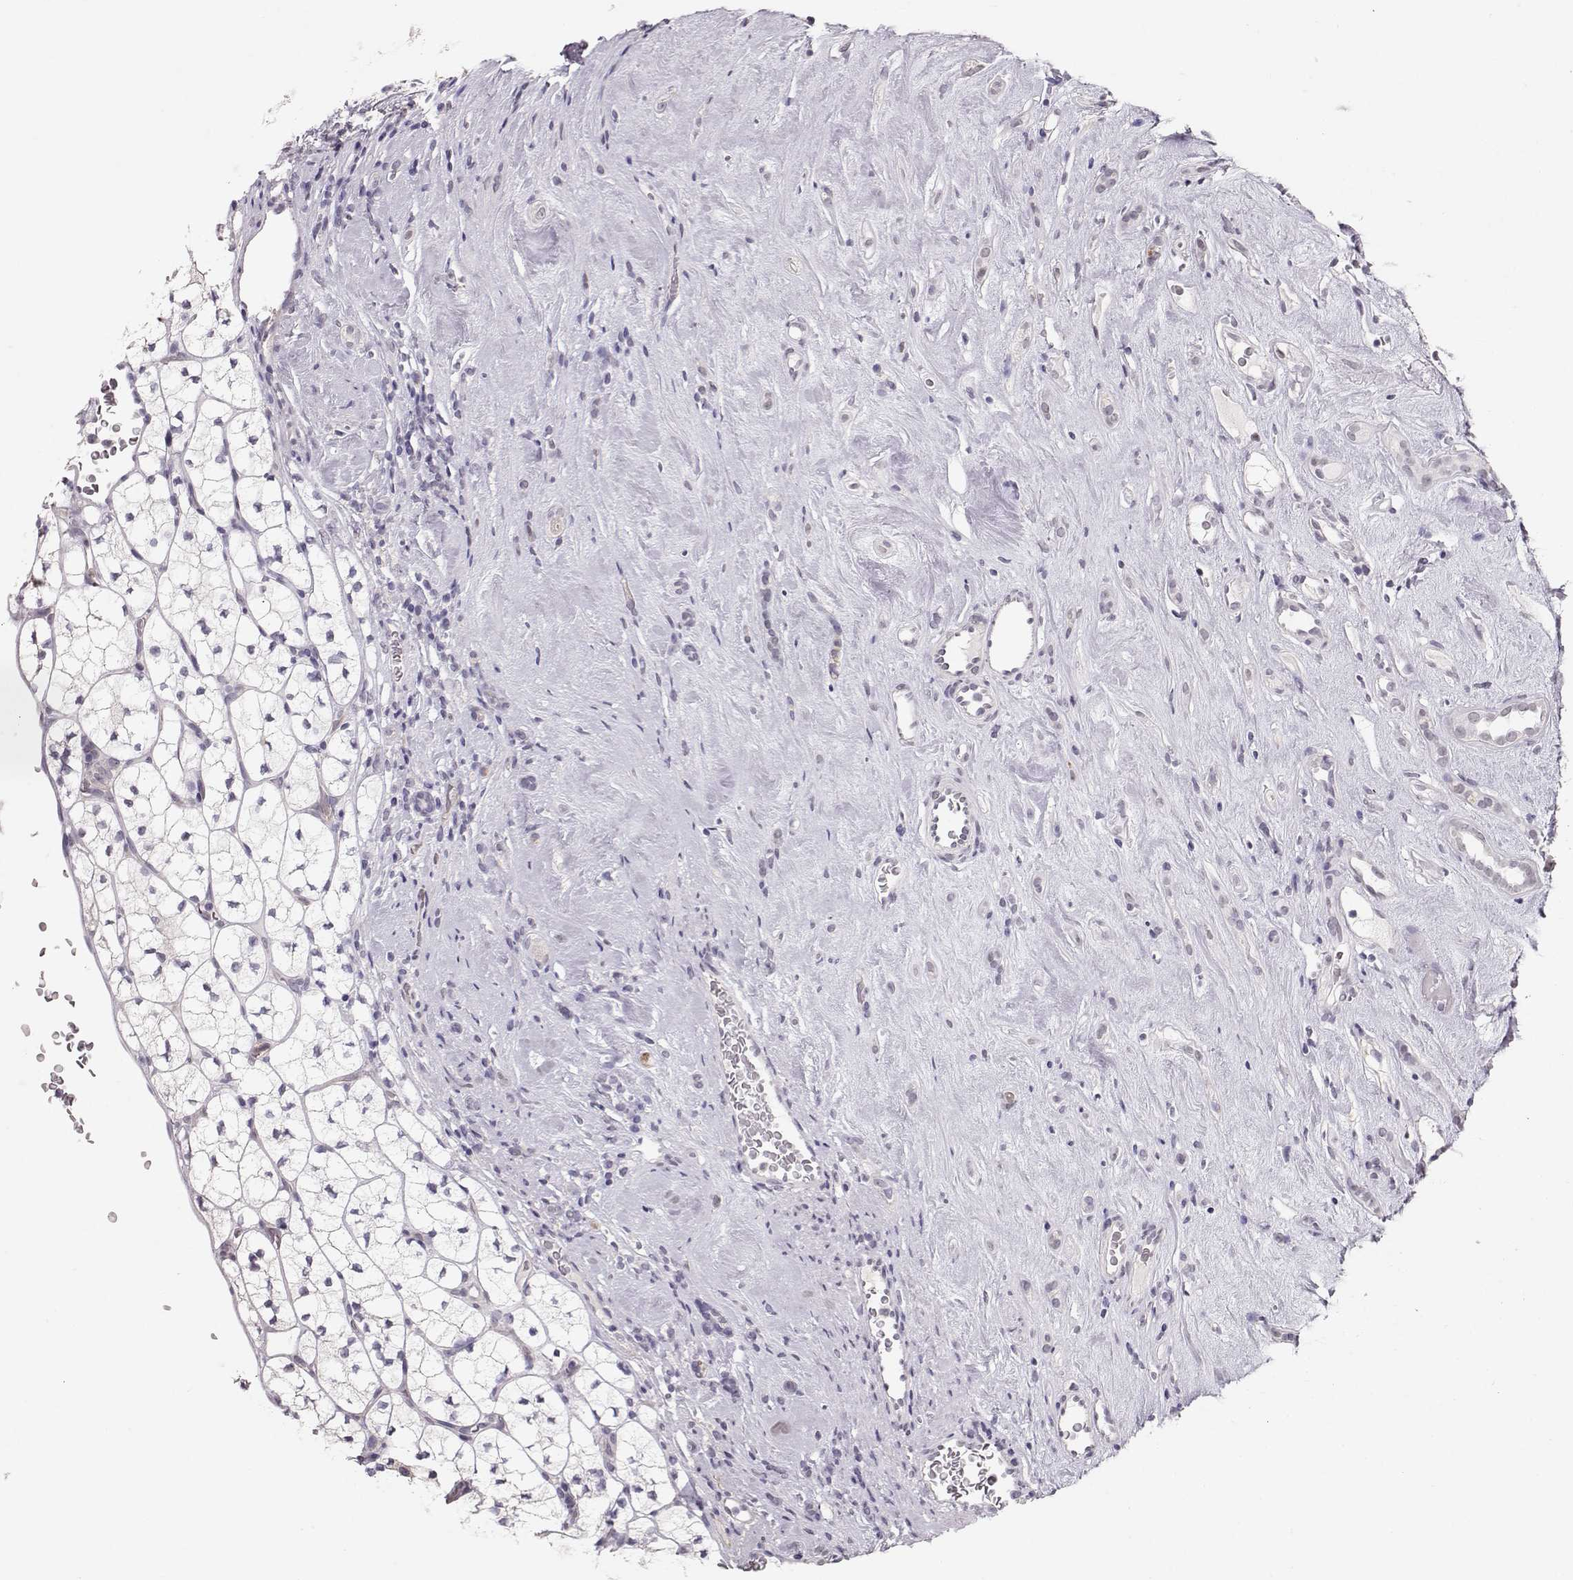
{"staining": {"intensity": "negative", "quantity": "none", "location": "none"}, "tissue": "renal cancer", "cell_type": "Tumor cells", "image_type": "cancer", "snomed": [{"axis": "morphology", "description": "Adenocarcinoma, NOS"}, {"axis": "topography", "description": "Kidney"}], "caption": "The immunohistochemistry image has no significant positivity in tumor cells of renal cancer (adenocarcinoma) tissue.", "gene": "POU1F1", "patient": {"sex": "female", "age": 89}}